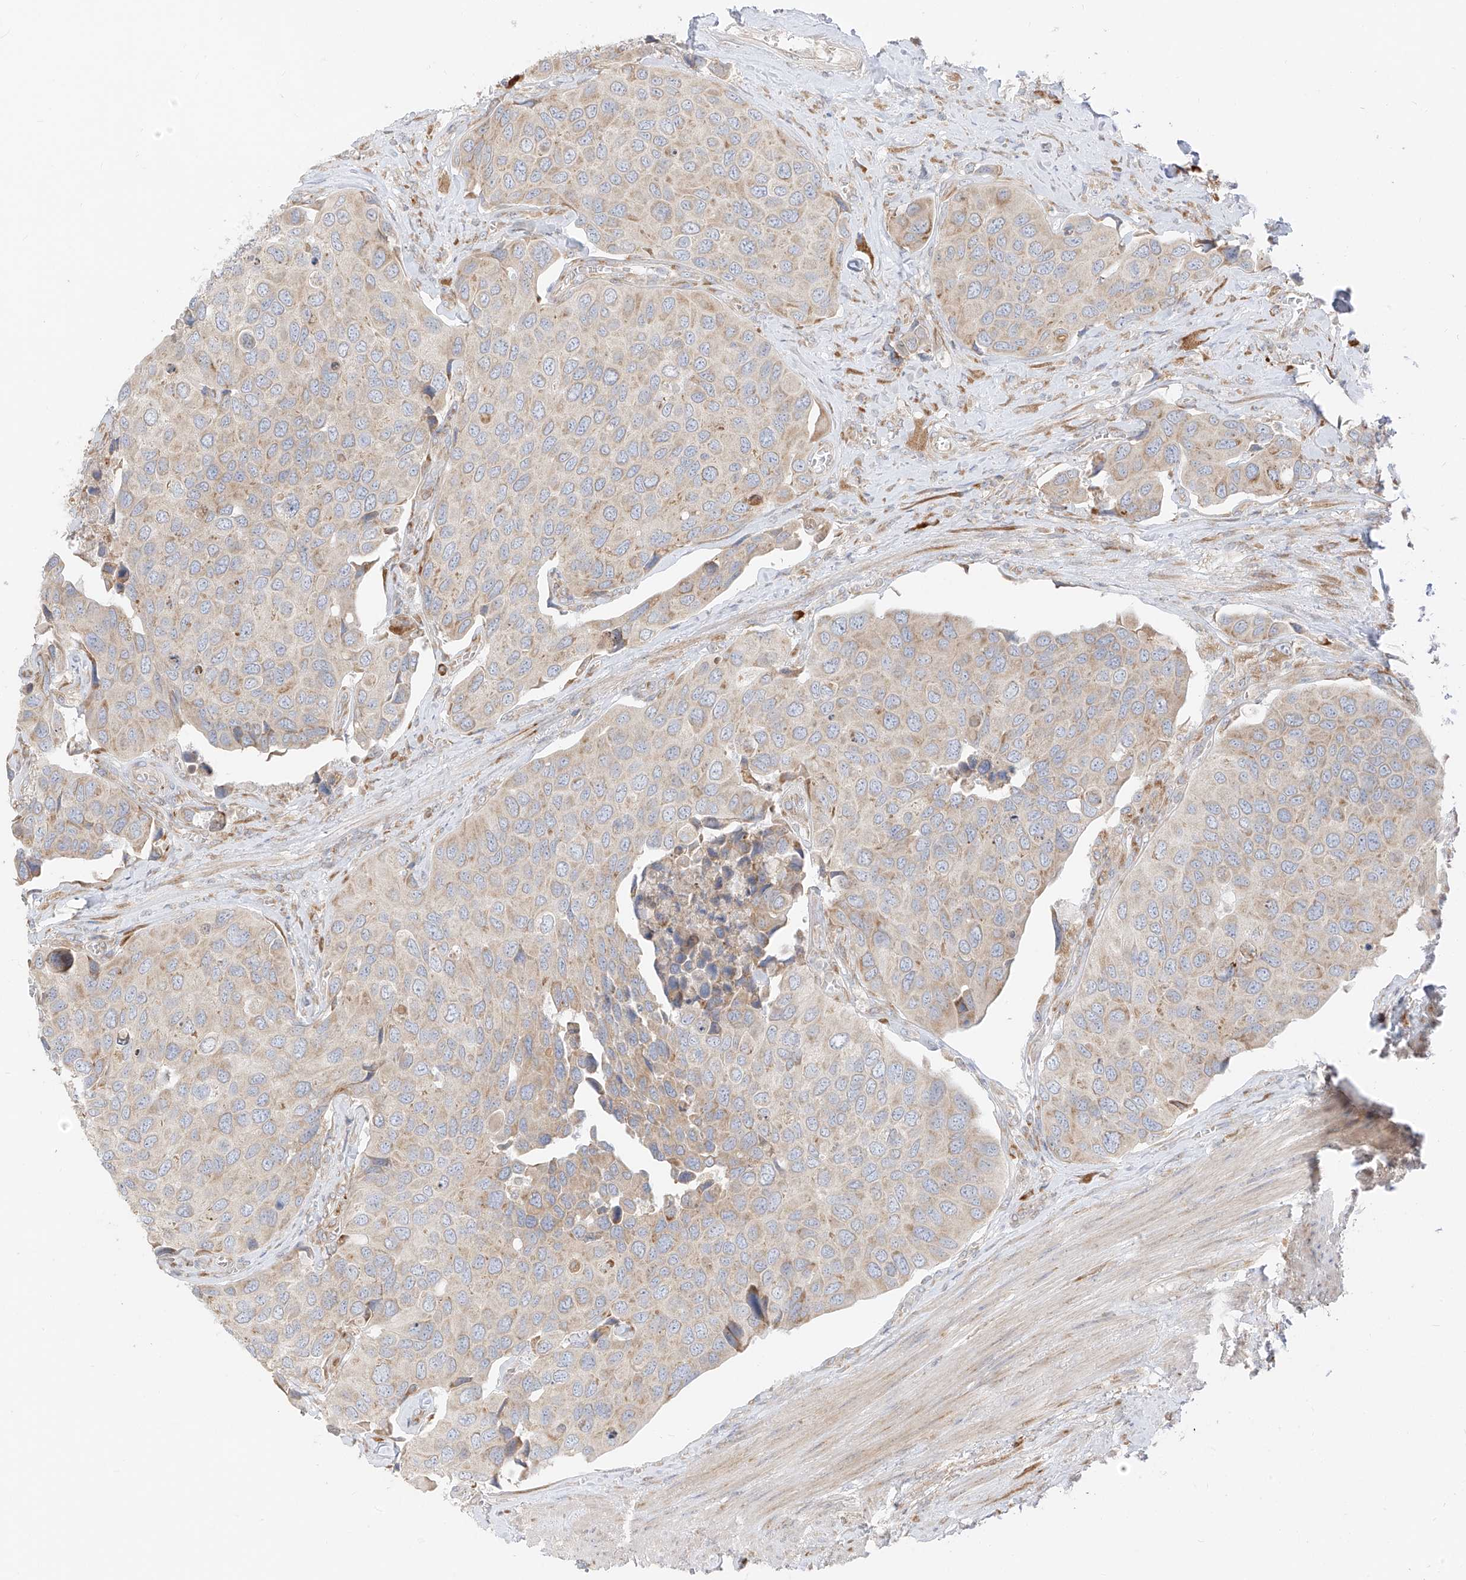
{"staining": {"intensity": "weak", "quantity": "<25%", "location": "cytoplasmic/membranous"}, "tissue": "urothelial cancer", "cell_type": "Tumor cells", "image_type": "cancer", "snomed": [{"axis": "morphology", "description": "Urothelial carcinoma, High grade"}, {"axis": "topography", "description": "Urinary bladder"}], "caption": "This is an immunohistochemistry (IHC) histopathology image of human urothelial carcinoma (high-grade). There is no expression in tumor cells.", "gene": "STT3A", "patient": {"sex": "male", "age": 74}}